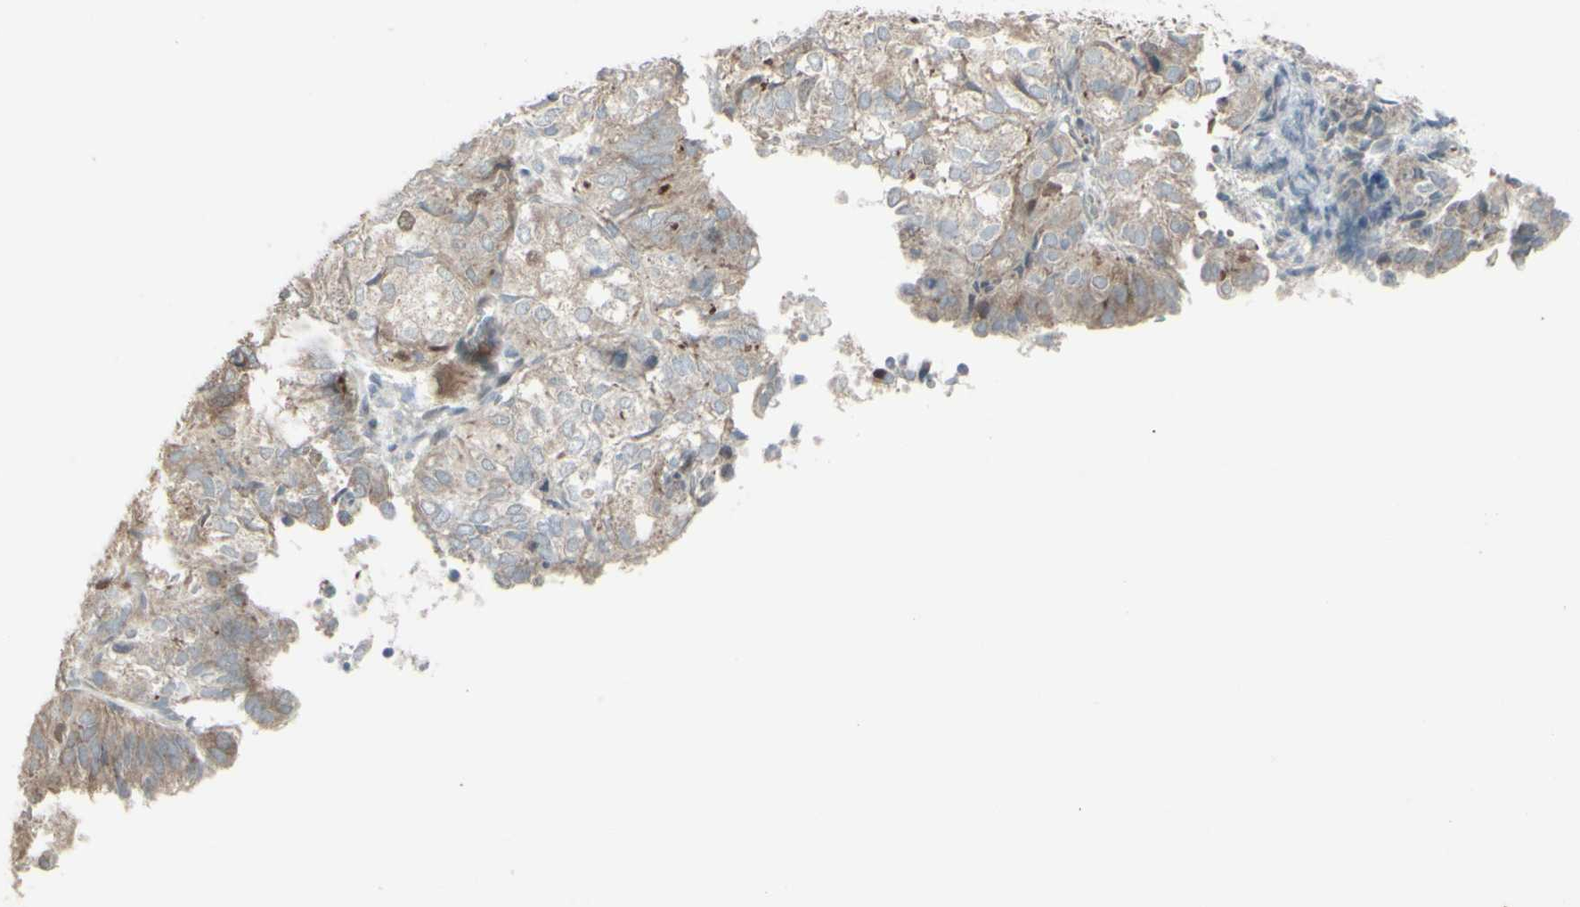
{"staining": {"intensity": "strong", "quantity": "<25%", "location": "cytoplasmic/membranous,nuclear"}, "tissue": "endometrial cancer", "cell_type": "Tumor cells", "image_type": "cancer", "snomed": [{"axis": "morphology", "description": "Adenocarcinoma, NOS"}, {"axis": "topography", "description": "Uterus"}], "caption": "Human endometrial cancer (adenocarcinoma) stained for a protein (brown) demonstrates strong cytoplasmic/membranous and nuclear positive staining in about <25% of tumor cells.", "gene": "GMNN", "patient": {"sex": "female", "age": 60}}